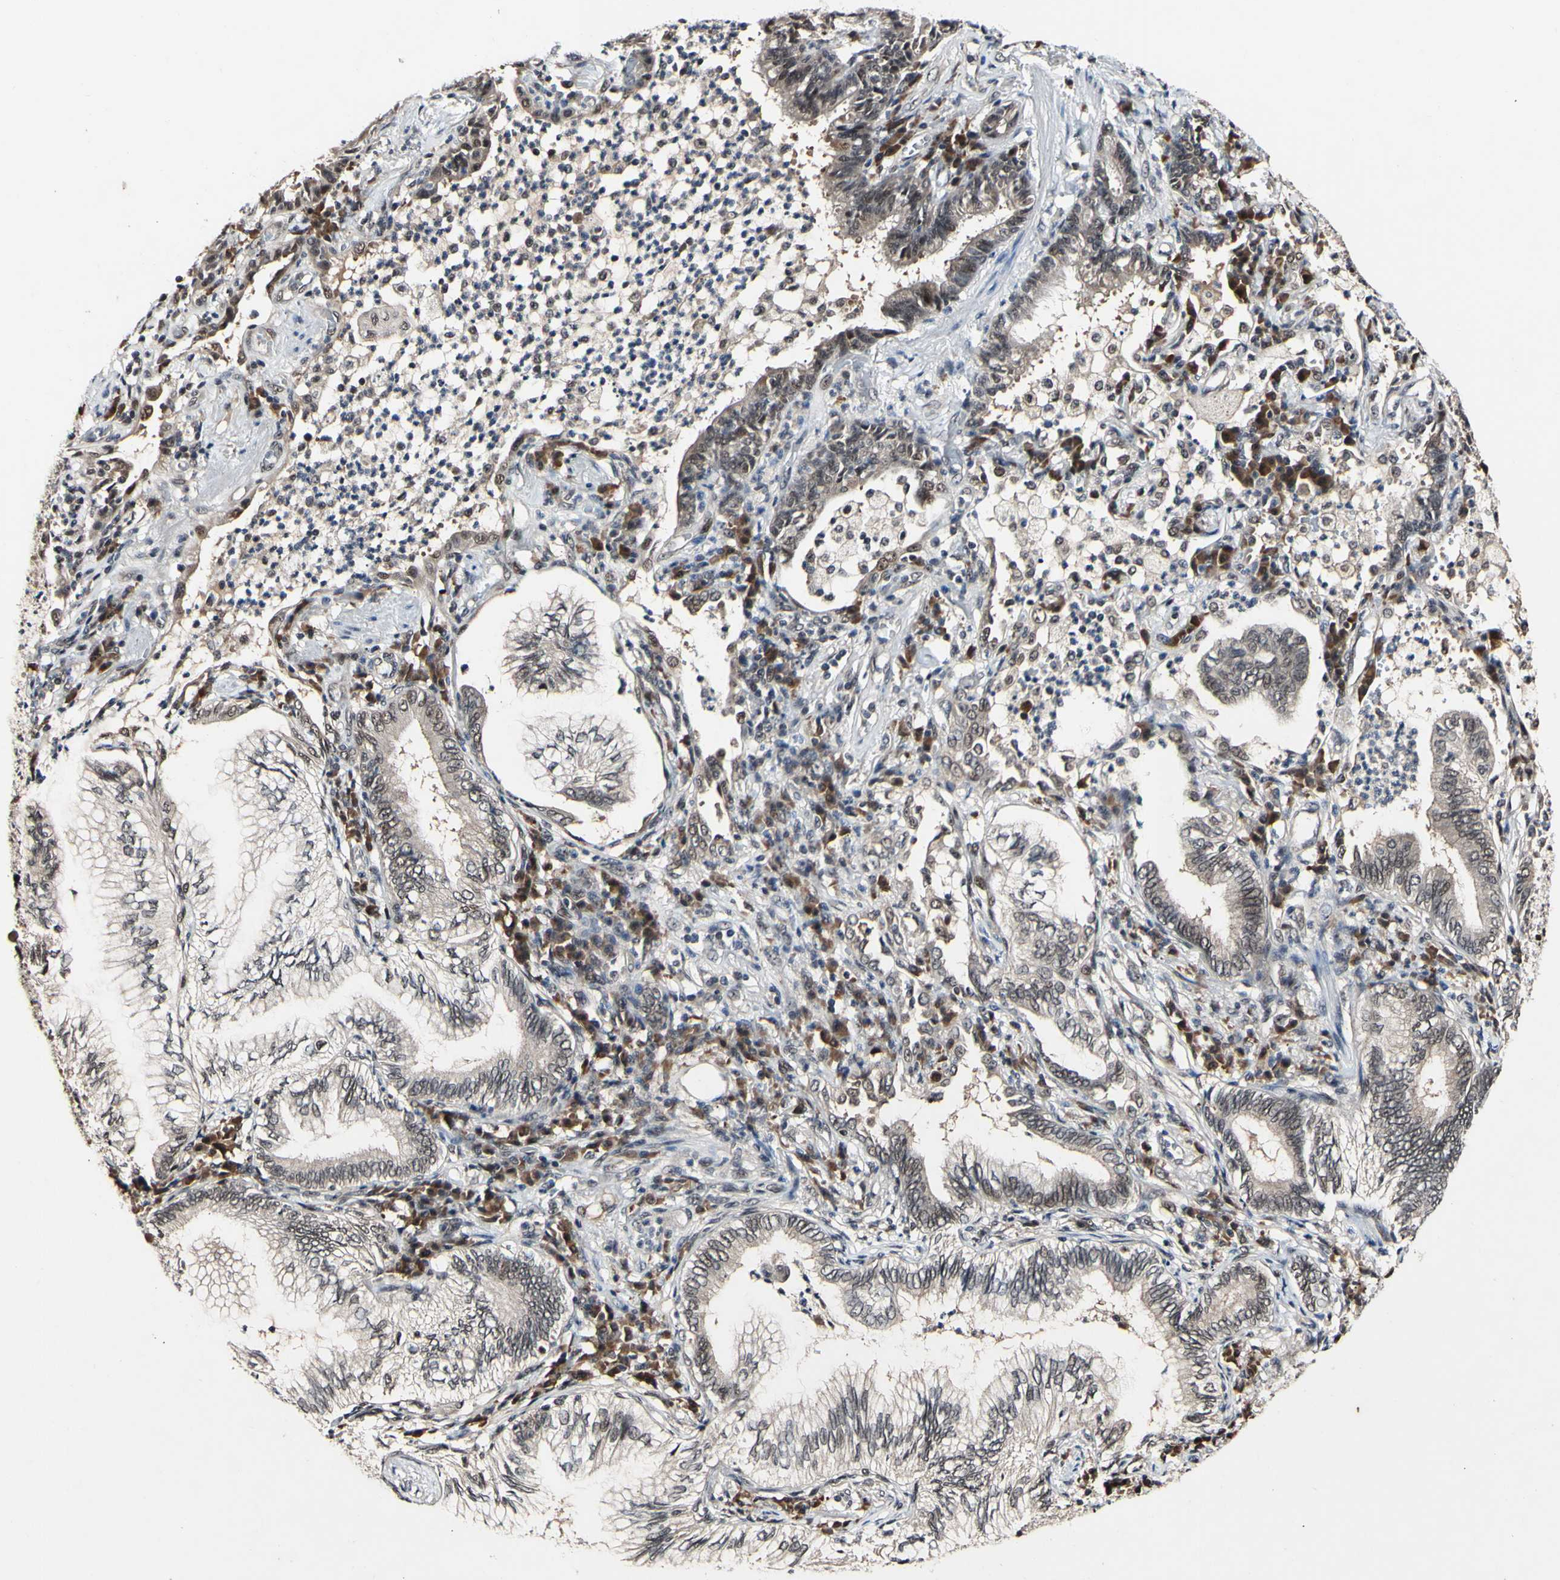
{"staining": {"intensity": "negative", "quantity": "none", "location": "none"}, "tissue": "lung cancer", "cell_type": "Tumor cells", "image_type": "cancer", "snomed": [{"axis": "morphology", "description": "Normal tissue, NOS"}, {"axis": "morphology", "description": "Adenocarcinoma, NOS"}, {"axis": "topography", "description": "Bronchus"}, {"axis": "topography", "description": "Lung"}], "caption": "Immunohistochemical staining of lung cancer (adenocarcinoma) reveals no significant expression in tumor cells. (DAB (3,3'-diaminobenzidine) IHC with hematoxylin counter stain).", "gene": "PSMD10", "patient": {"sex": "female", "age": 70}}